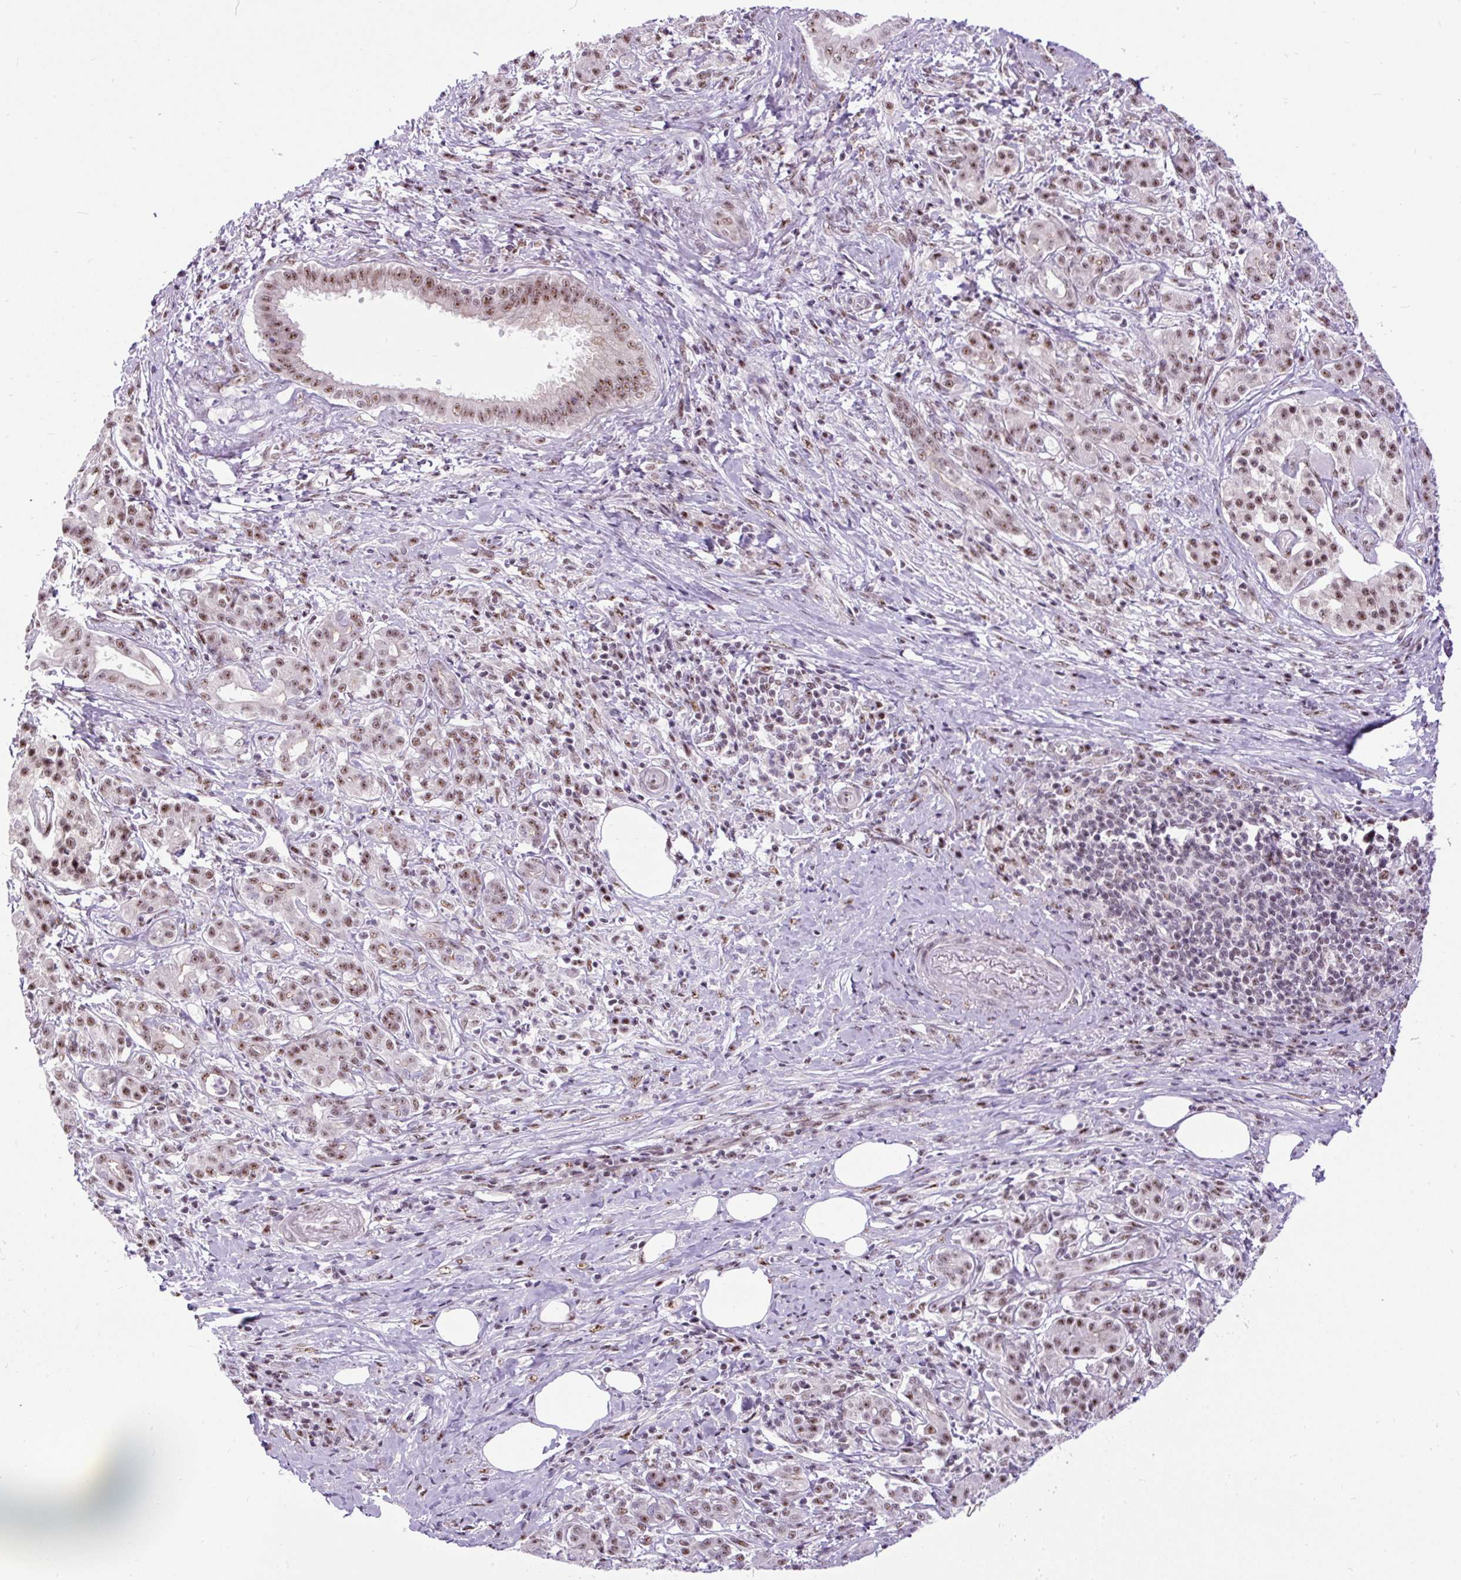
{"staining": {"intensity": "moderate", "quantity": ">75%", "location": "nuclear"}, "tissue": "pancreatic cancer", "cell_type": "Tumor cells", "image_type": "cancer", "snomed": [{"axis": "morphology", "description": "Adenocarcinoma, NOS"}, {"axis": "topography", "description": "Pancreas"}], "caption": "Protein expression analysis of pancreatic adenocarcinoma reveals moderate nuclear positivity in about >75% of tumor cells.", "gene": "SMC5", "patient": {"sex": "male", "age": 63}}